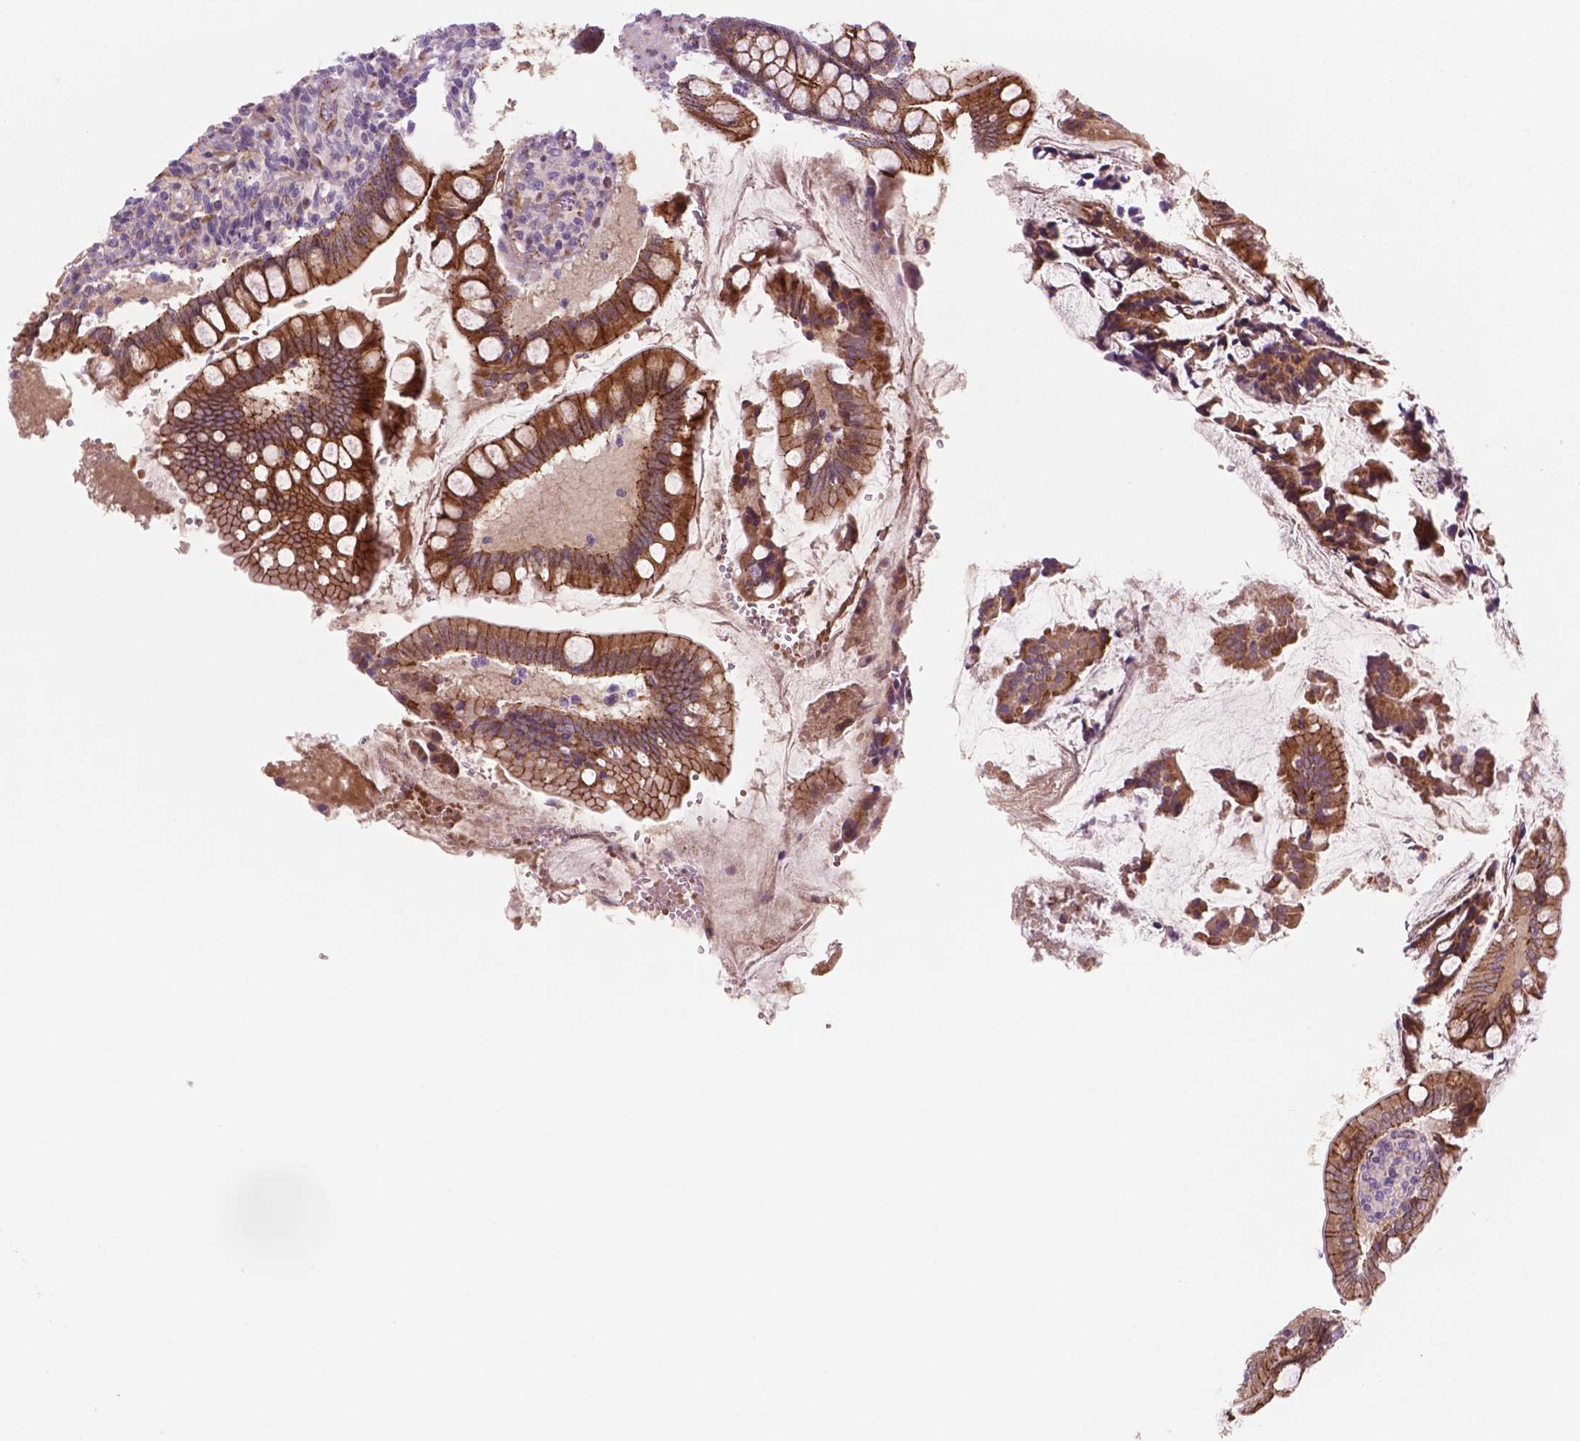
{"staining": {"intensity": "moderate", "quantity": ">75%", "location": "cytoplasmic/membranous"}, "tissue": "small intestine", "cell_type": "Glandular cells", "image_type": "normal", "snomed": [{"axis": "morphology", "description": "Normal tissue, NOS"}, {"axis": "topography", "description": "Small intestine"}], "caption": "The image displays a brown stain indicating the presence of a protein in the cytoplasmic/membranous of glandular cells in small intestine.", "gene": "RND3", "patient": {"sex": "female", "age": 56}}